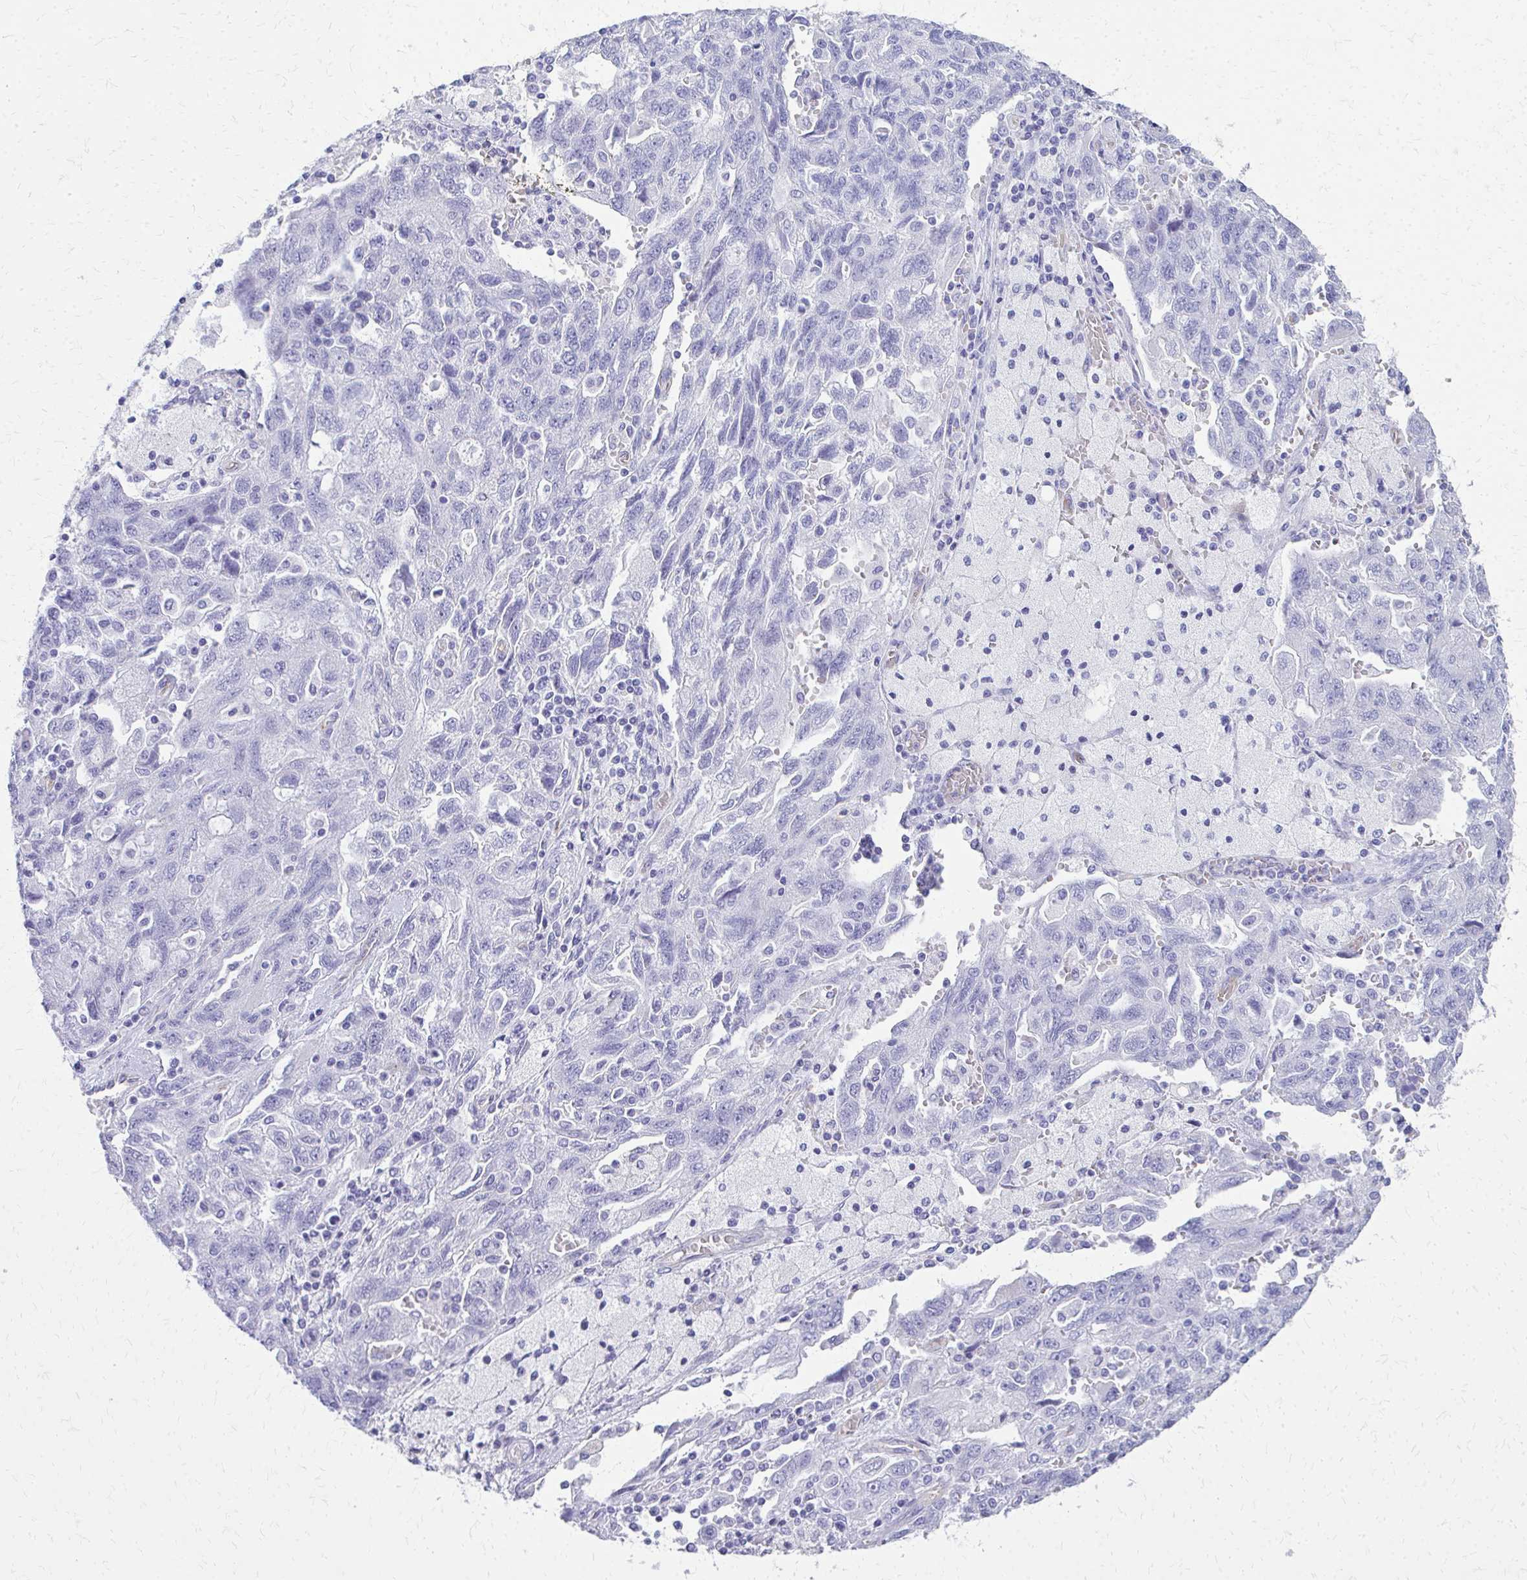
{"staining": {"intensity": "negative", "quantity": "none", "location": "none"}, "tissue": "ovarian cancer", "cell_type": "Tumor cells", "image_type": "cancer", "snomed": [{"axis": "morphology", "description": "Carcinoma, NOS"}, {"axis": "morphology", "description": "Cystadenocarcinoma, serous, NOS"}, {"axis": "topography", "description": "Ovary"}], "caption": "High magnification brightfield microscopy of carcinoma (ovarian) stained with DAB (3,3'-diaminobenzidine) (brown) and counterstained with hematoxylin (blue): tumor cells show no significant expression.", "gene": "TPSG1", "patient": {"sex": "female", "age": 69}}